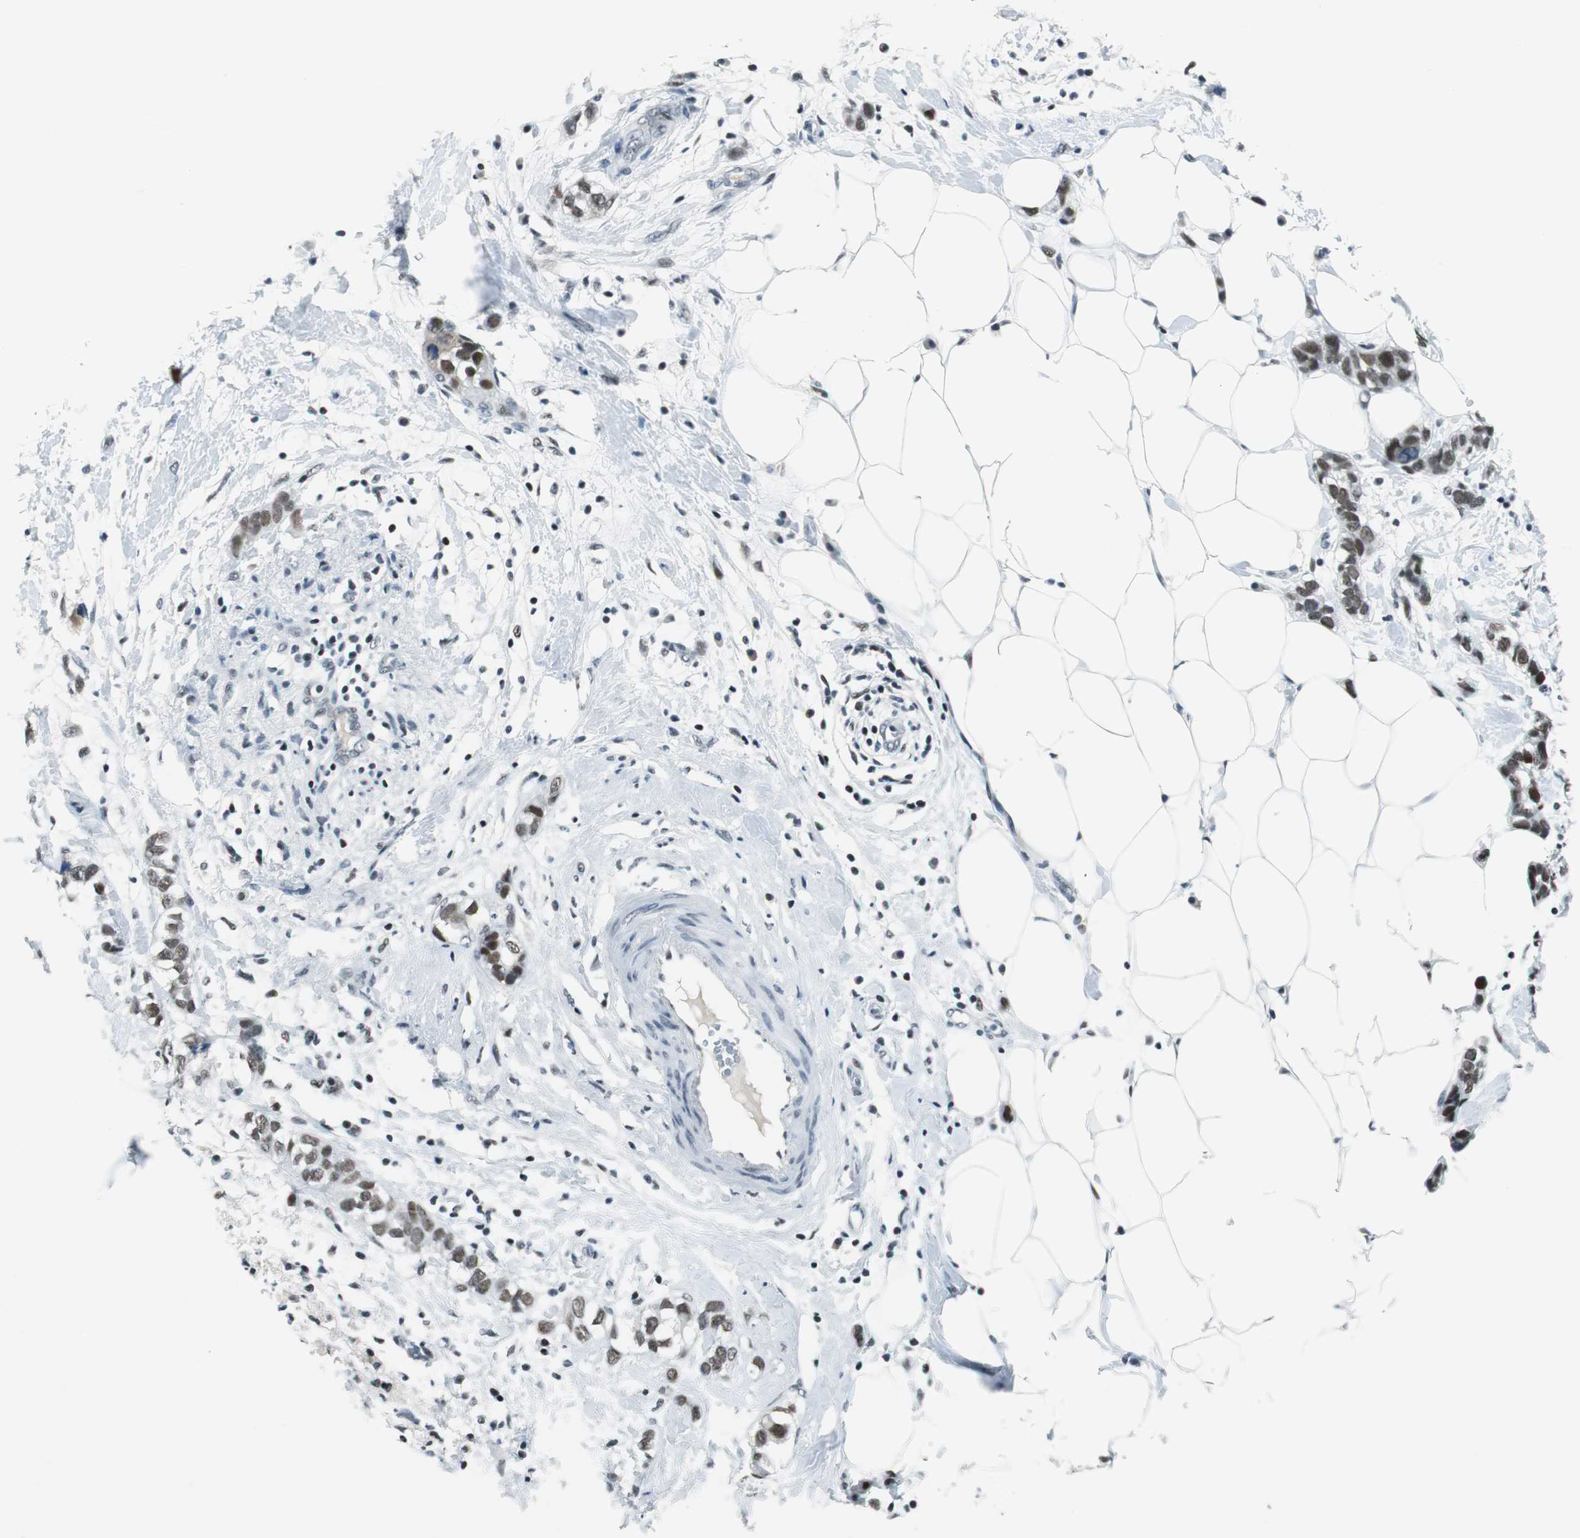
{"staining": {"intensity": "moderate", "quantity": ">75%", "location": "nuclear"}, "tissue": "breast cancer", "cell_type": "Tumor cells", "image_type": "cancer", "snomed": [{"axis": "morphology", "description": "Normal tissue, NOS"}, {"axis": "morphology", "description": "Duct carcinoma"}, {"axis": "topography", "description": "Breast"}], "caption": "The immunohistochemical stain shows moderate nuclear expression in tumor cells of intraductal carcinoma (breast) tissue. The staining is performed using DAB brown chromogen to label protein expression. The nuclei are counter-stained blue using hematoxylin.", "gene": "HDAC3", "patient": {"sex": "female", "age": 50}}